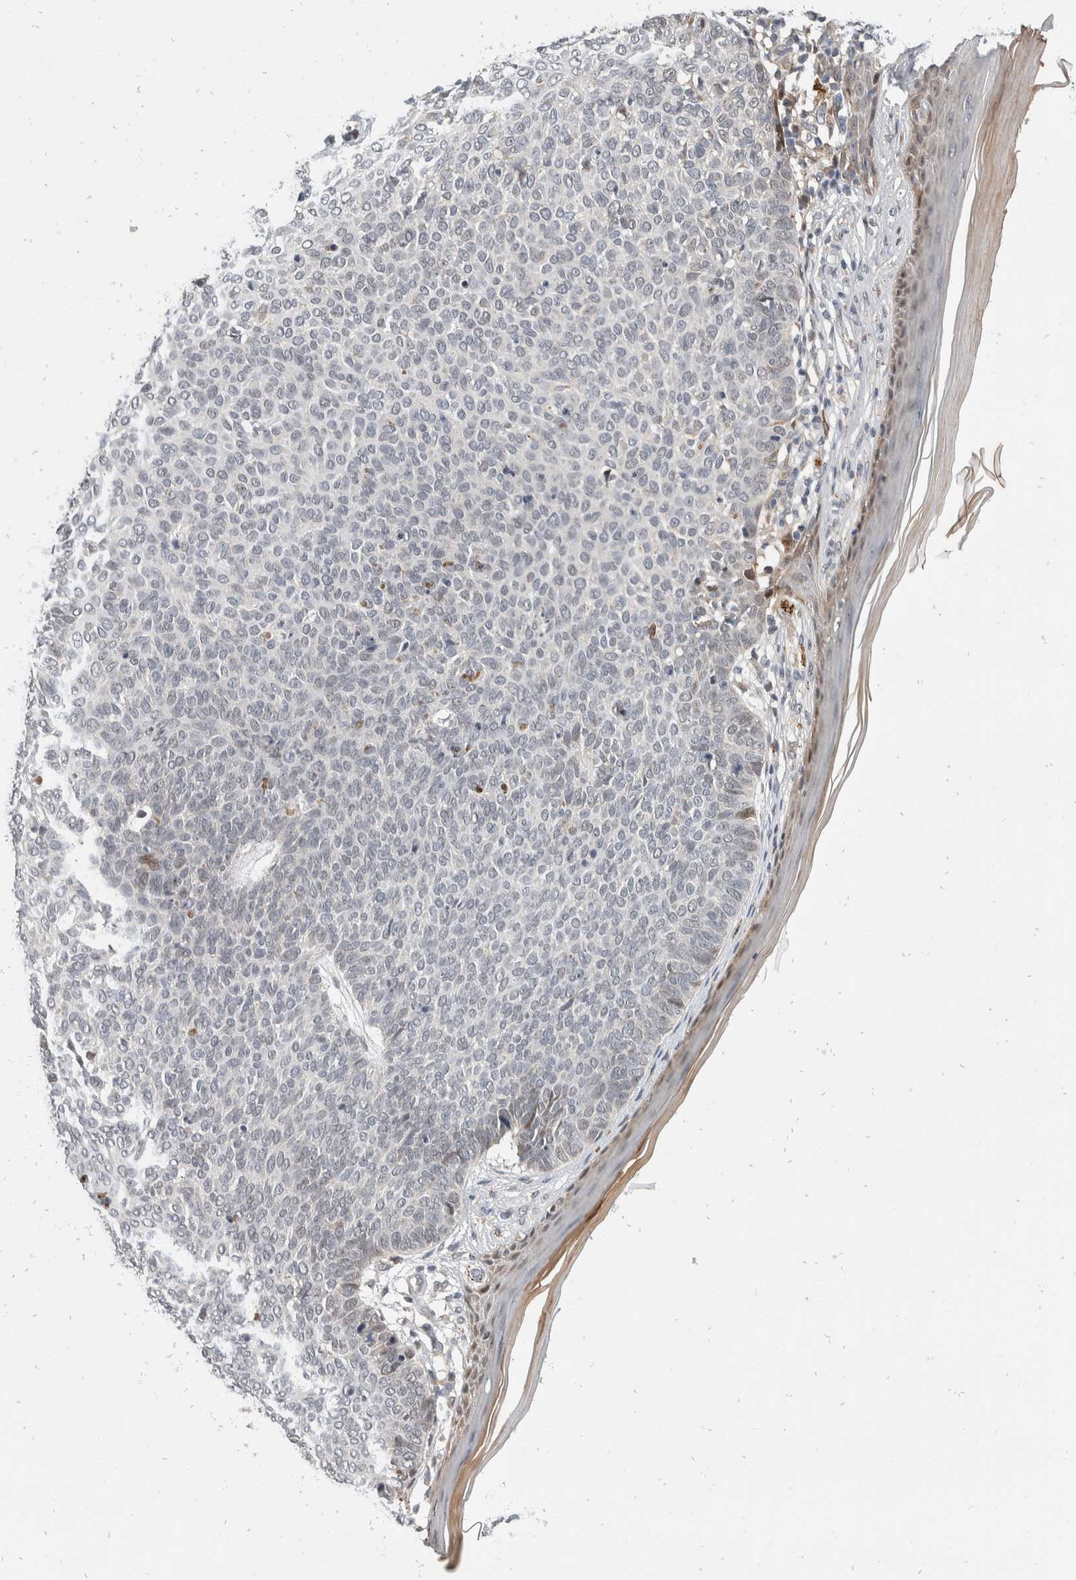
{"staining": {"intensity": "negative", "quantity": "none", "location": "none"}, "tissue": "skin cancer", "cell_type": "Tumor cells", "image_type": "cancer", "snomed": [{"axis": "morphology", "description": "Normal tissue, NOS"}, {"axis": "morphology", "description": "Basal cell carcinoma"}, {"axis": "topography", "description": "Skin"}], "caption": "Immunohistochemistry (IHC) of skin cancer (basal cell carcinoma) reveals no positivity in tumor cells.", "gene": "ZNF703", "patient": {"sex": "male", "age": 50}}